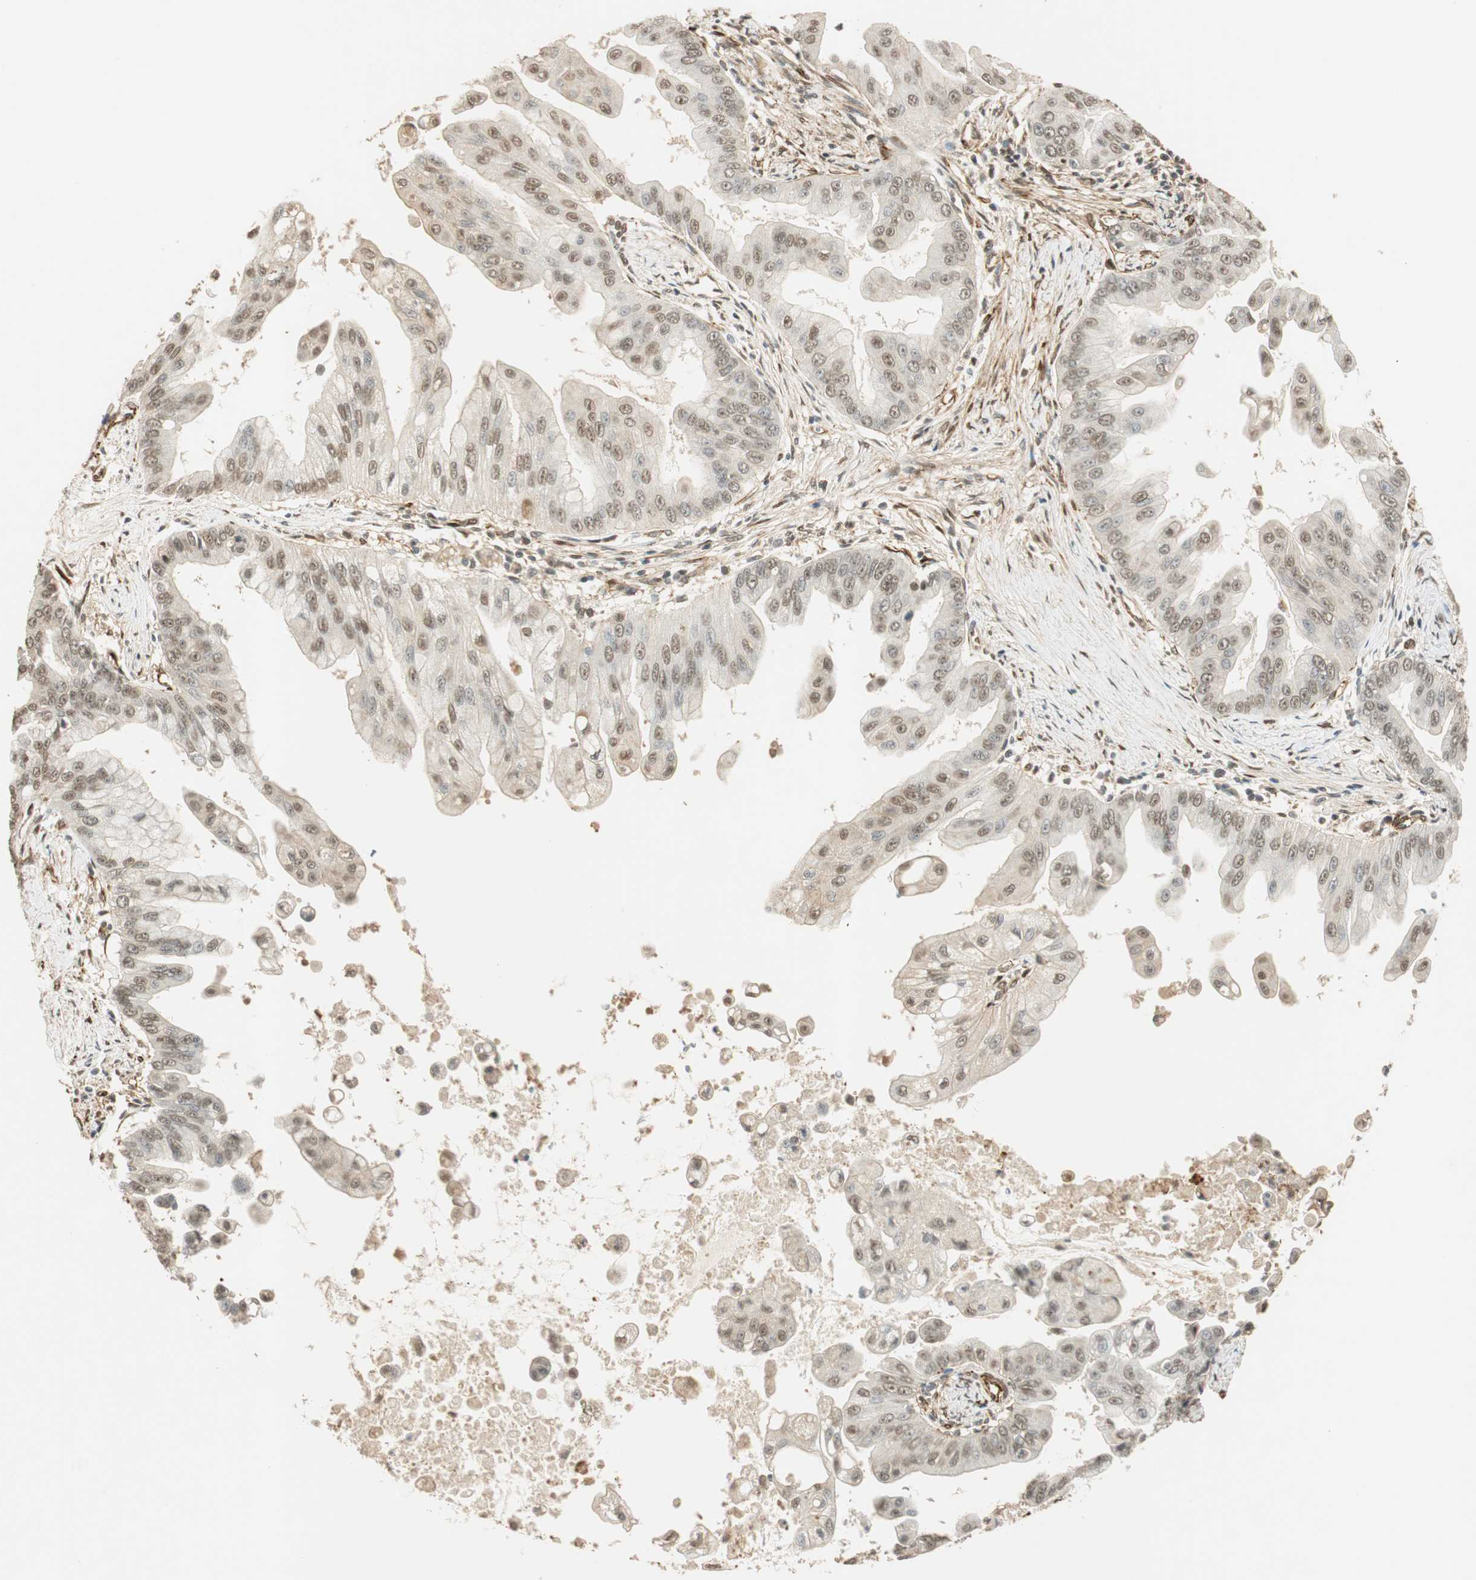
{"staining": {"intensity": "weak", "quantity": "25%-75%", "location": "nuclear"}, "tissue": "pancreatic cancer", "cell_type": "Tumor cells", "image_type": "cancer", "snomed": [{"axis": "morphology", "description": "Adenocarcinoma, NOS"}, {"axis": "topography", "description": "Pancreas"}], "caption": "A micrograph of human pancreatic cancer (adenocarcinoma) stained for a protein exhibits weak nuclear brown staining in tumor cells.", "gene": "NES", "patient": {"sex": "female", "age": 75}}